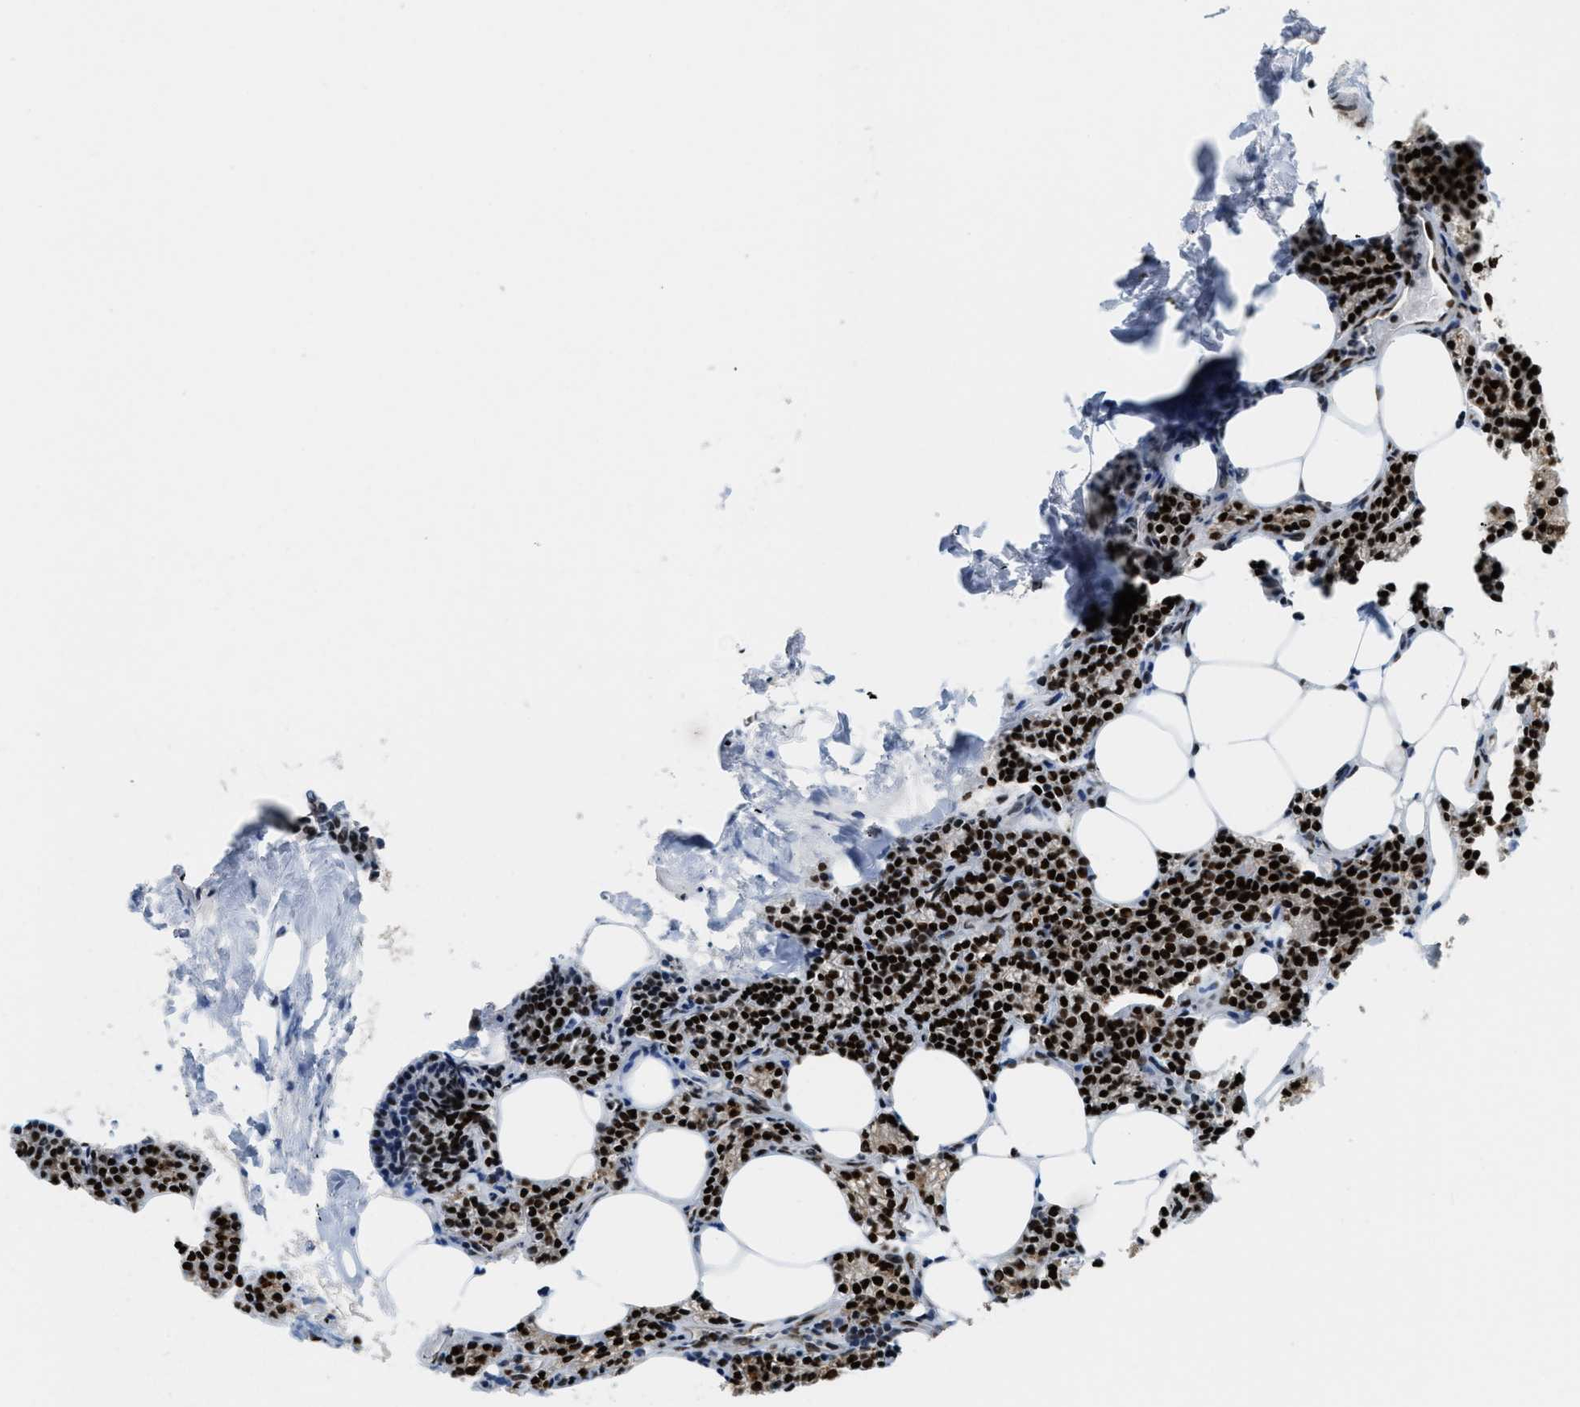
{"staining": {"intensity": "strong", "quantity": ">75%", "location": "cytoplasmic/membranous,nuclear"}, "tissue": "parathyroid gland", "cell_type": "Glandular cells", "image_type": "normal", "snomed": [{"axis": "morphology", "description": "Normal tissue, NOS"}, {"axis": "morphology", "description": "Adenoma, NOS"}, {"axis": "topography", "description": "Parathyroid gland"}], "caption": "Immunohistochemical staining of unremarkable human parathyroid gland shows strong cytoplasmic/membranous,nuclear protein expression in about >75% of glandular cells.", "gene": "NUMA1", "patient": {"sex": "female", "age": 70}}